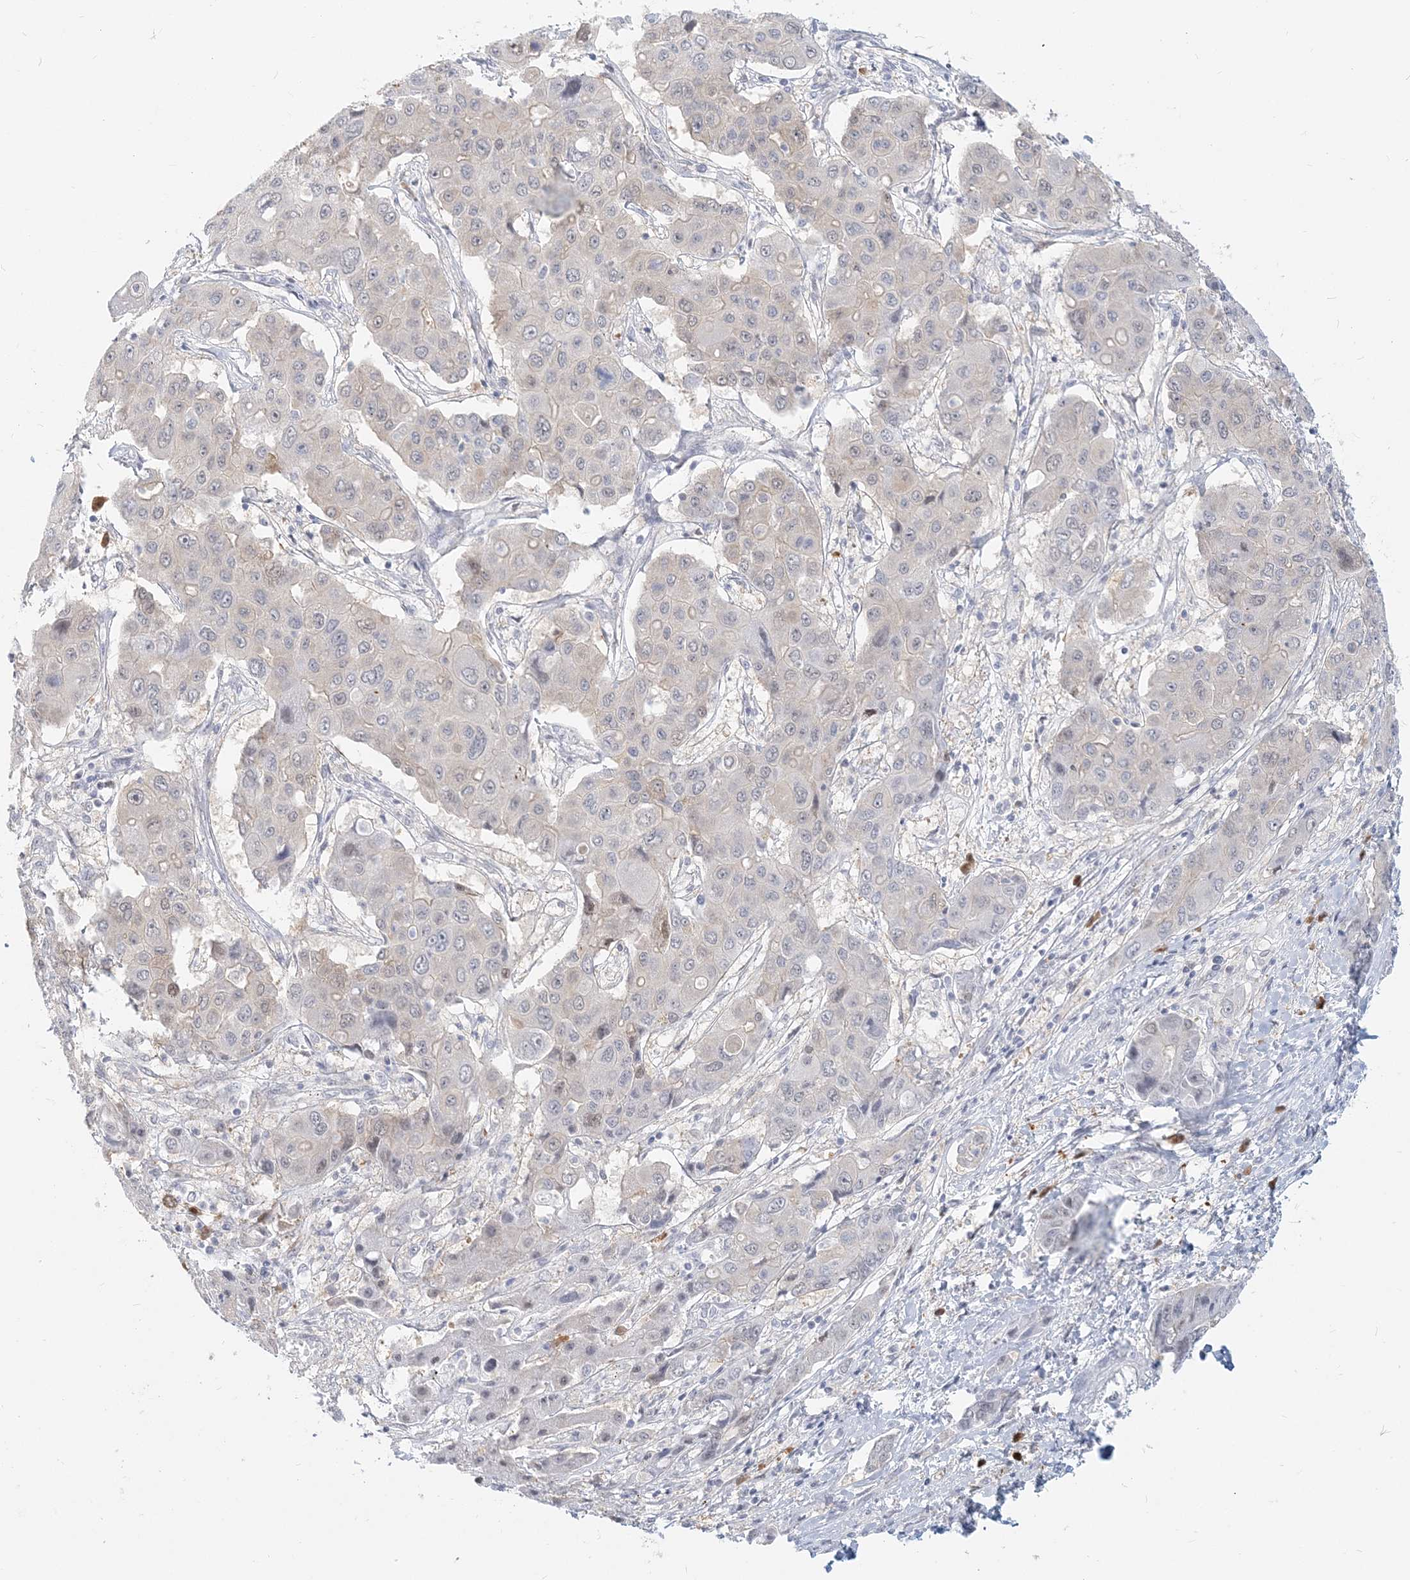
{"staining": {"intensity": "negative", "quantity": "none", "location": "none"}, "tissue": "liver cancer", "cell_type": "Tumor cells", "image_type": "cancer", "snomed": [{"axis": "morphology", "description": "Cholangiocarcinoma"}, {"axis": "topography", "description": "Liver"}], "caption": "Liver cholangiocarcinoma was stained to show a protein in brown. There is no significant positivity in tumor cells. Nuclei are stained in blue.", "gene": "GMPPA", "patient": {"sex": "male", "age": 67}}